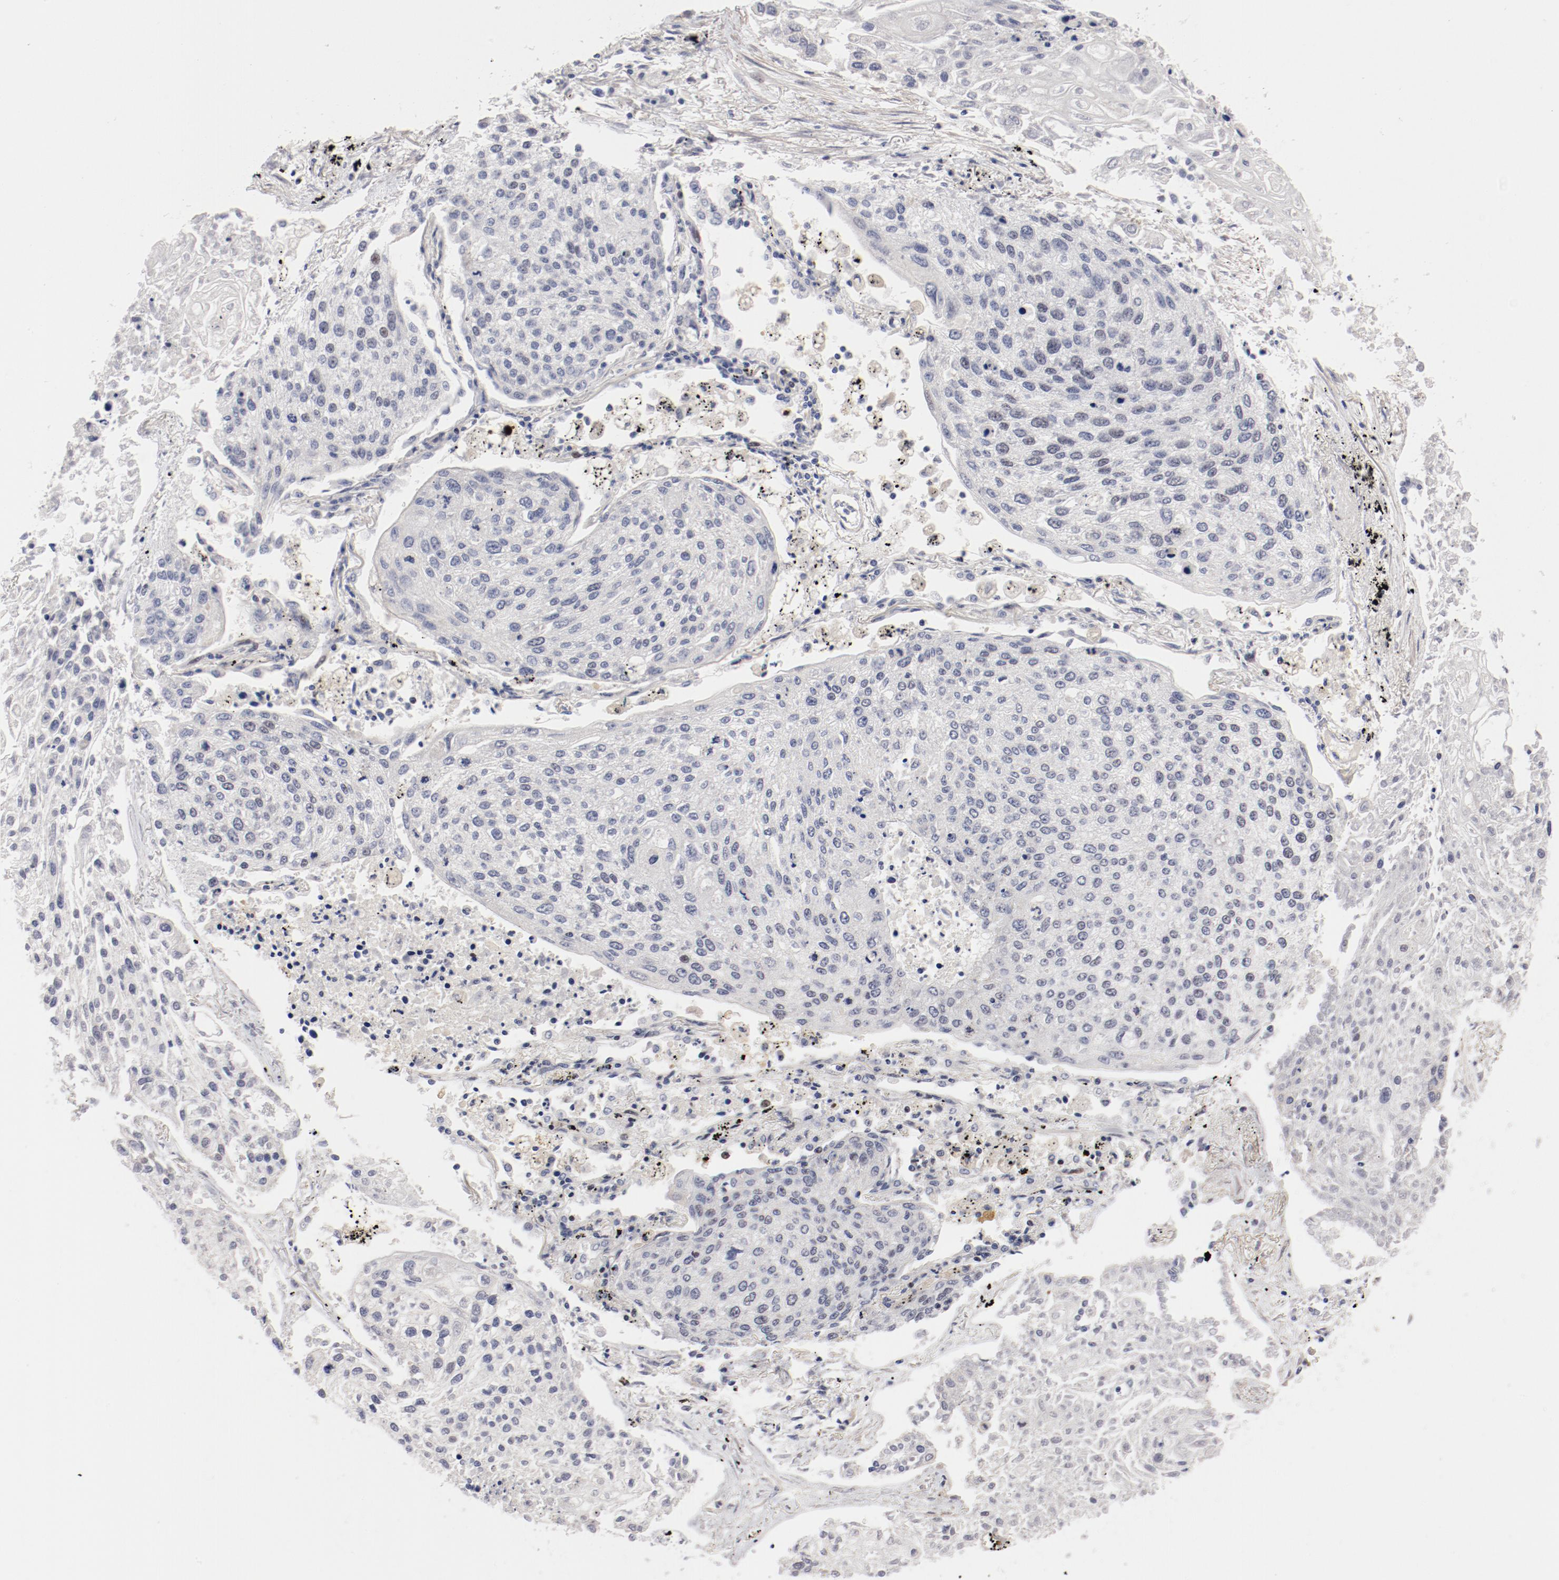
{"staining": {"intensity": "negative", "quantity": "none", "location": "none"}, "tissue": "lung cancer", "cell_type": "Tumor cells", "image_type": "cancer", "snomed": [{"axis": "morphology", "description": "Squamous cell carcinoma, NOS"}, {"axis": "topography", "description": "Lung"}], "caption": "Tumor cells are negative for protein expression in human lung cancer.", "gene": "FSCB", "patient": {"sex": "male", "age": 75}}